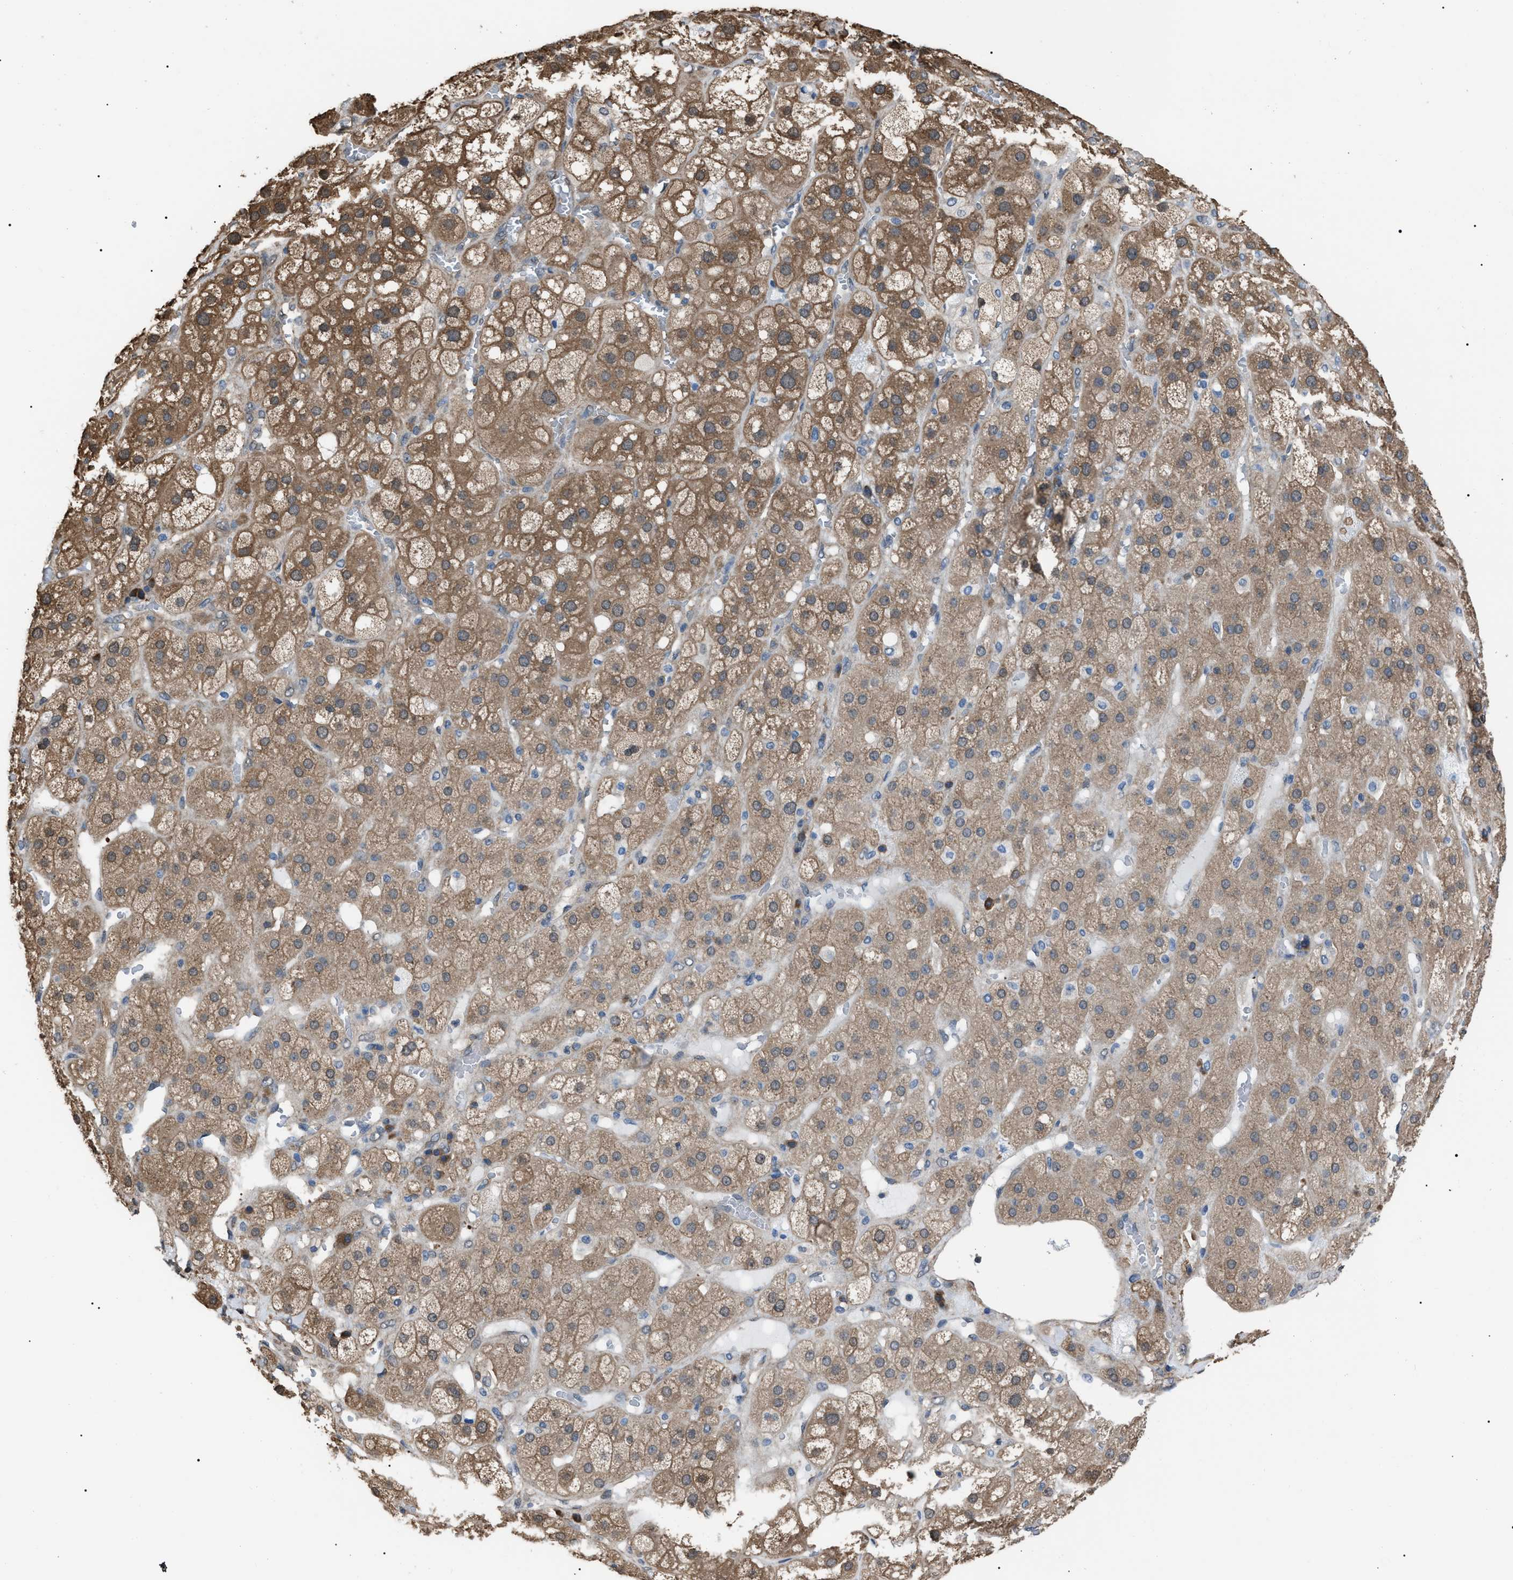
{"staining": {"intensity": "moderate", "quantity": ">75%", "location": "cytoplasmic/membranous"}, "tissue": "adrenal gland", "cell_type": "Glandular cells", "image_type": "normal", "snomed": [{"axis": "morphology", "description": "Normal tissue, NOS"}, {"axis": "topography", "description": "Adrenal gland"}], "caption": "The micrograph shows a brown stain indicating the presence of a protein in the cytoplasmic/membranous of glandular cells in adrenal gland.", "gene": "PDCD5", "patient": {"sex": "female", "age": 47}}